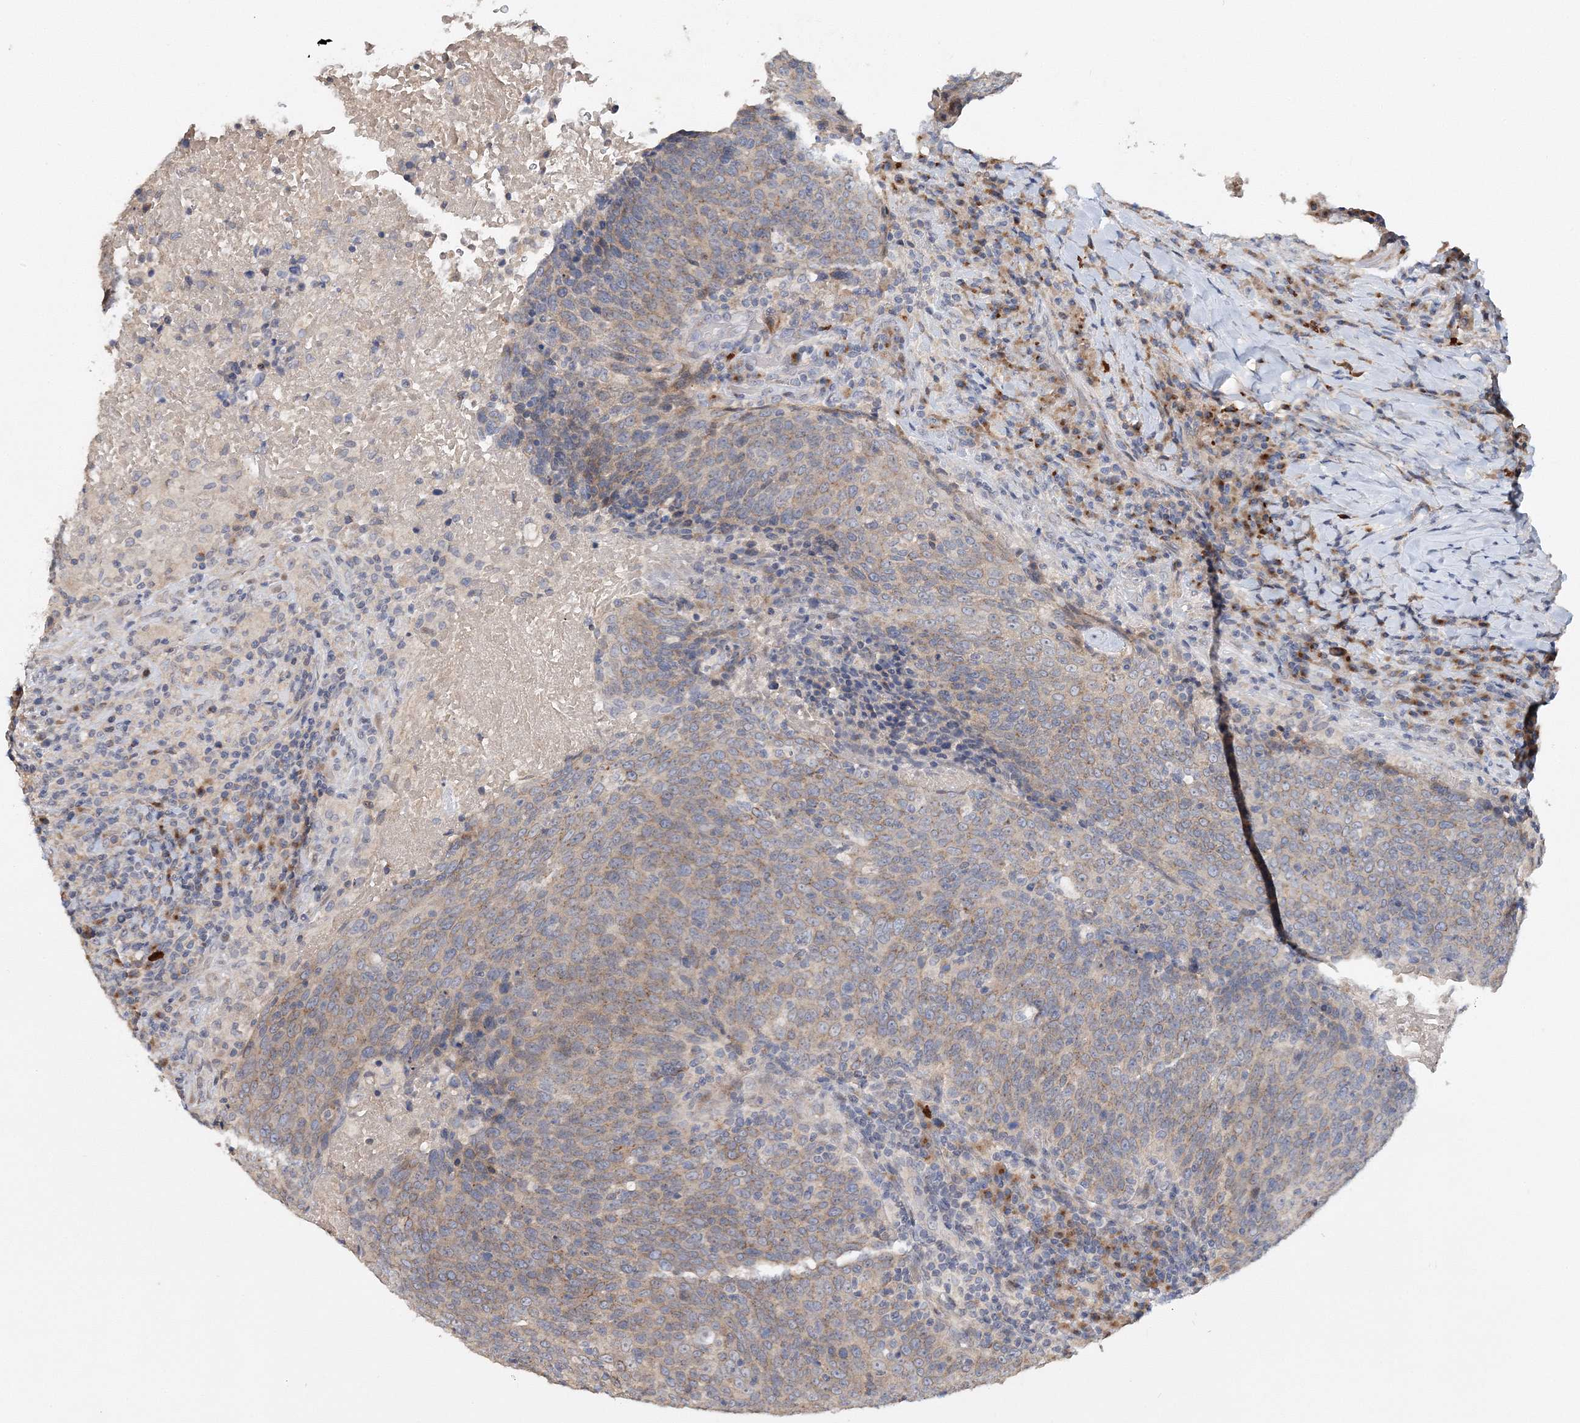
{"staining": {"intensity": "weak", "quantity": "25%-75%", "location": "cytoplasmic/membranous"}, "tissue": "head and neck cancer", "cell_type": "Tumor cells", "image_type": "cancer", "snomed": [{"axis": "morphology", "description": "Squamous cell carcinoma, NOS"}, {"axis": "morphology", "description": "Squamous cell carcinoma, metastatic, NOS"}, {"axis": "topography", "description": "Lymph node"}, {"axis": "topography", "description": "Head-Neck"}], "caption": "Immunohistochemical staining of human squamous cell carcinoma (head and neck) demonstrates weak cytoplasmic/membranous protein positivity in approximately 25%-75% of tumor cells.", "gene": "GJB5", "patient": {"sex": "male", "age": 62}}